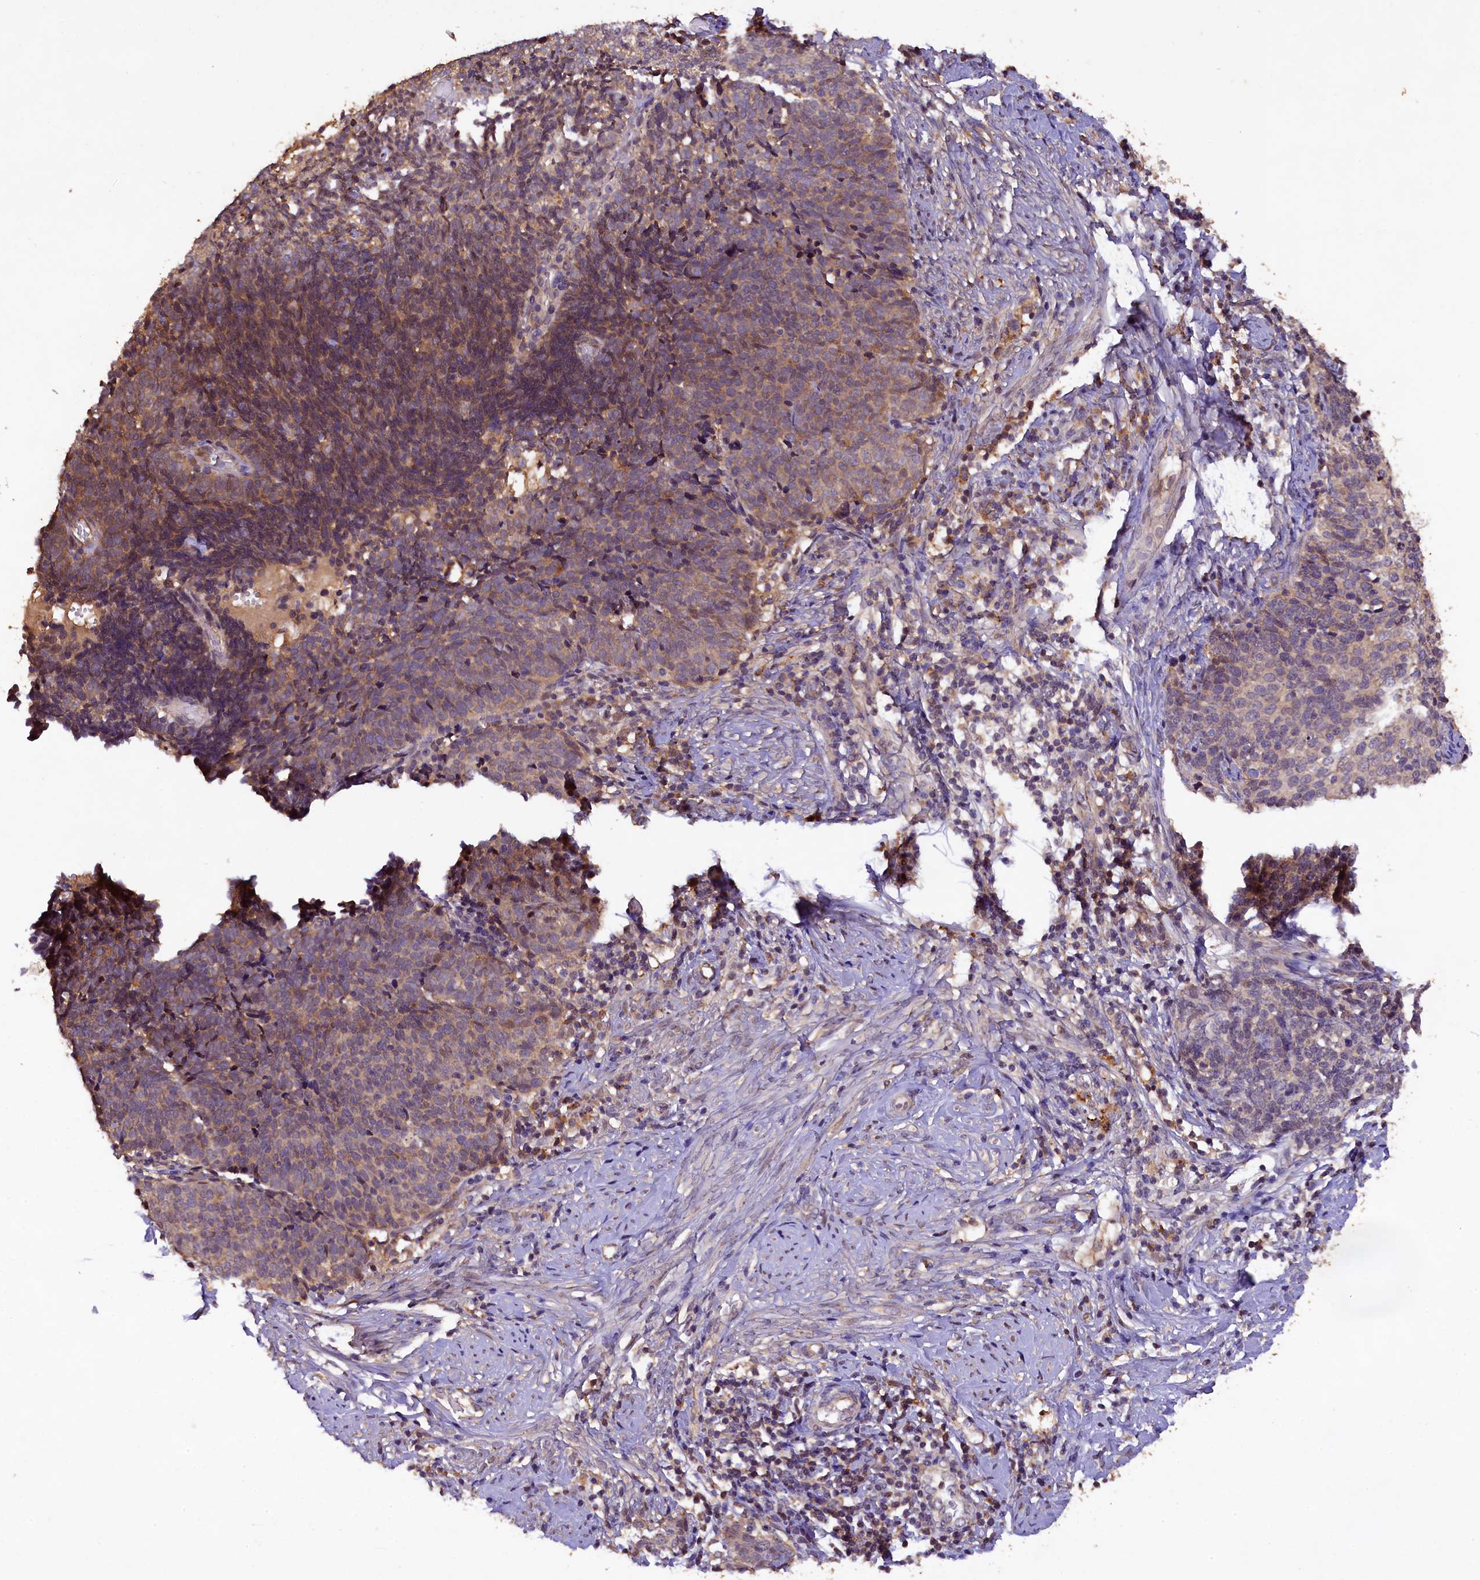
{"staining": {"intensity": "moderate", "quantity": "<25%", "location": "cytoplasmic/membranous"}, "tissue": "cervical cancer", "cell_type": "Tumor cells", "image_type": "cancer", "snomed": [{"axis": "morphology", "description": "Squamous cell carcinoma, NOS"}, {"axis": "topography", "description": "Cervix"}], "caption": "A brown stain labels moderate cytoplasmic/membranous expression of a protein in human cervical cancer (squamous cell carcinoma) tumor cells. The staining was performed using DAB, with brown indicating positive protein expression. Nuclei are stained blue with hematoxylin.", "gene": "PLXNB1", "patient": {"sex": "female", "age": 39}}